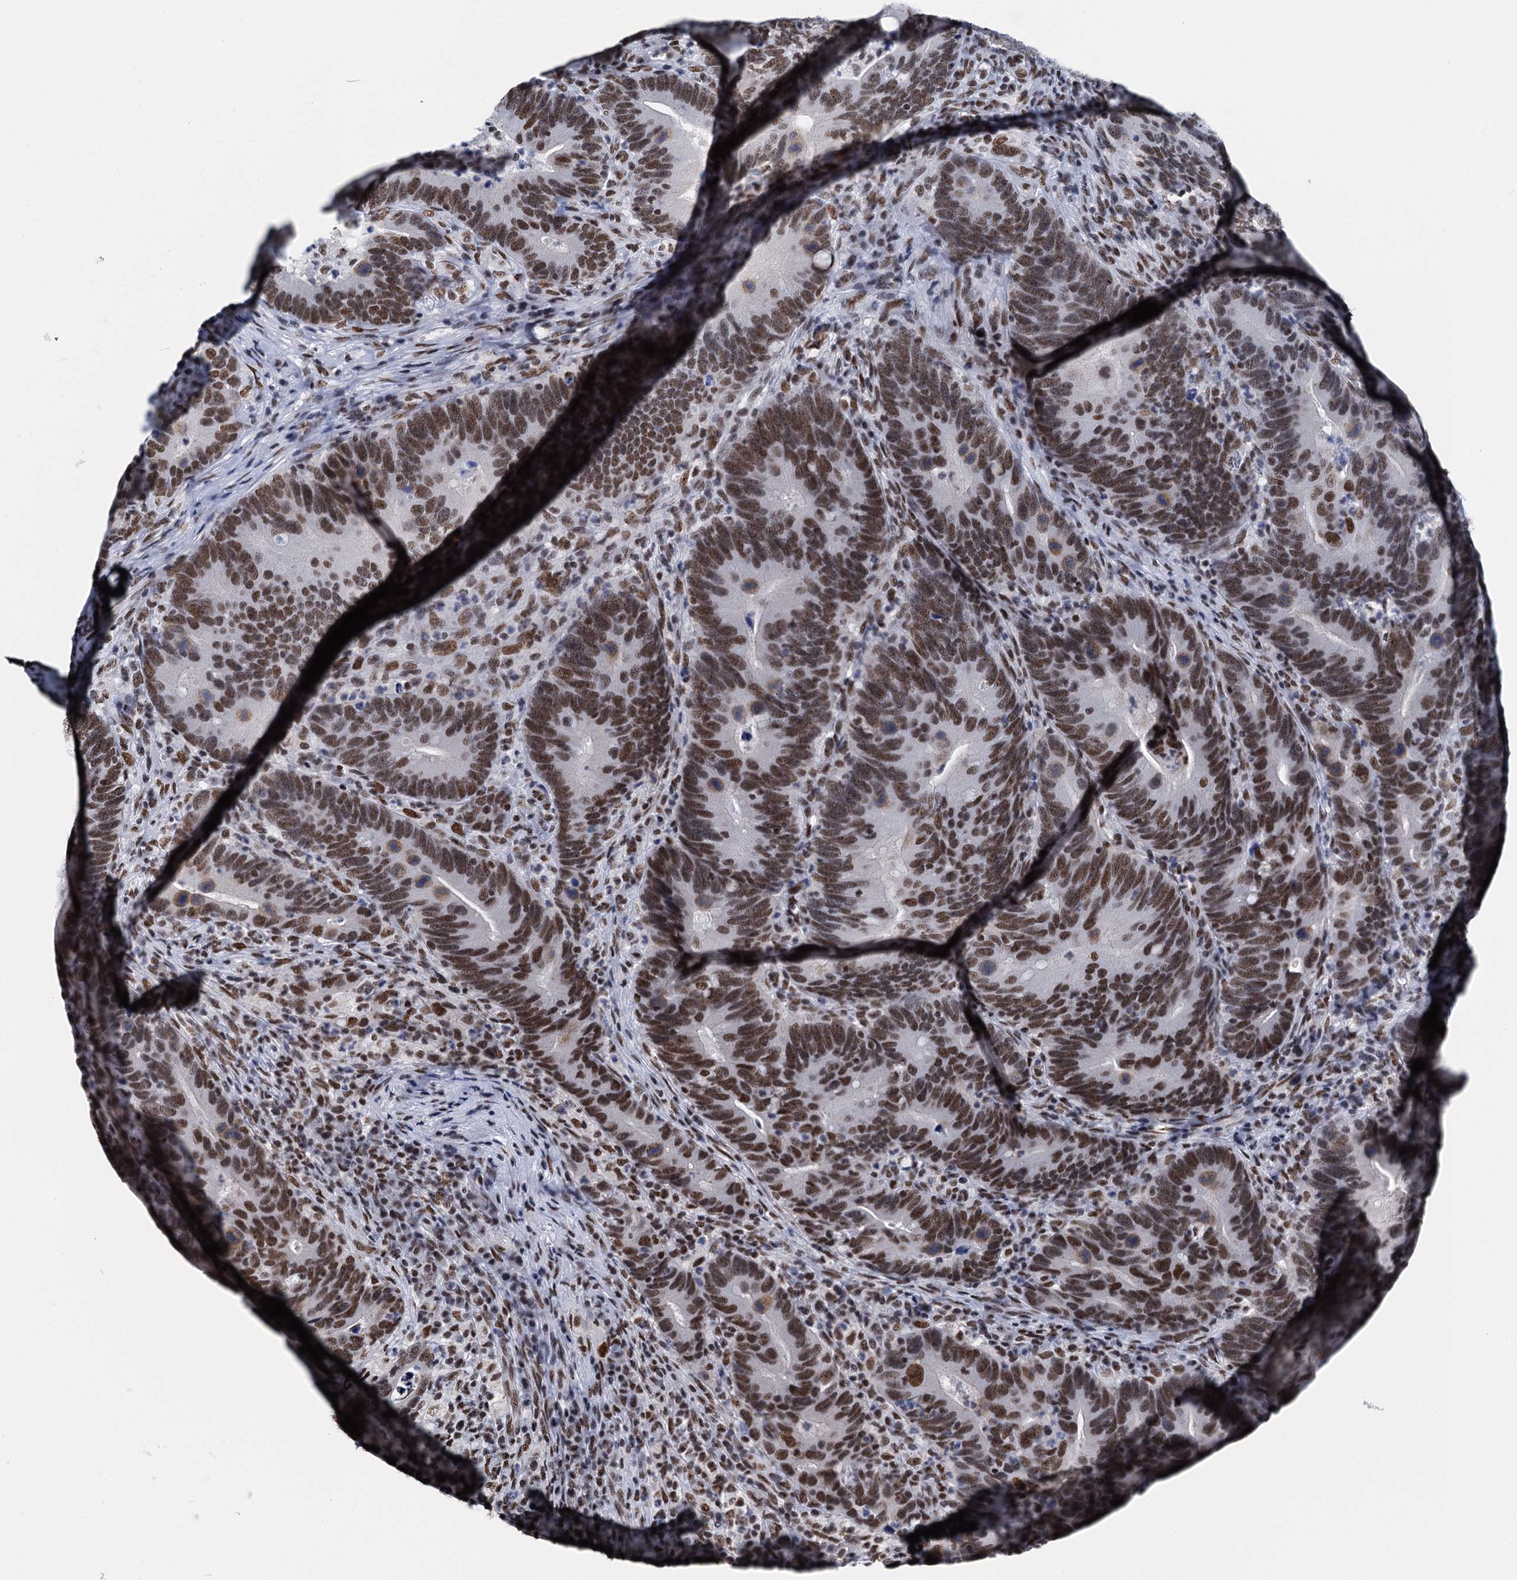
{"staining": {"intensity": "moderate", "quantity": ">75%", "location": "nuclear"}, "tissue": "colorectal cancer", "cell_type": "Tumor cells", "image_type": "cancer", "snomed": [{"axis": "morphology", "description": "Adenocarcinoma, NOS"}, {"axis": "topography", "description": "Colon"}], "caption": "The immunohistochemical stain highlights moderate nuclear staining in tumor cells of adenocarcinoma (colorectal) tissue.", "gene": "SLTM", "patient": {"sex": "female", "age": 66}}